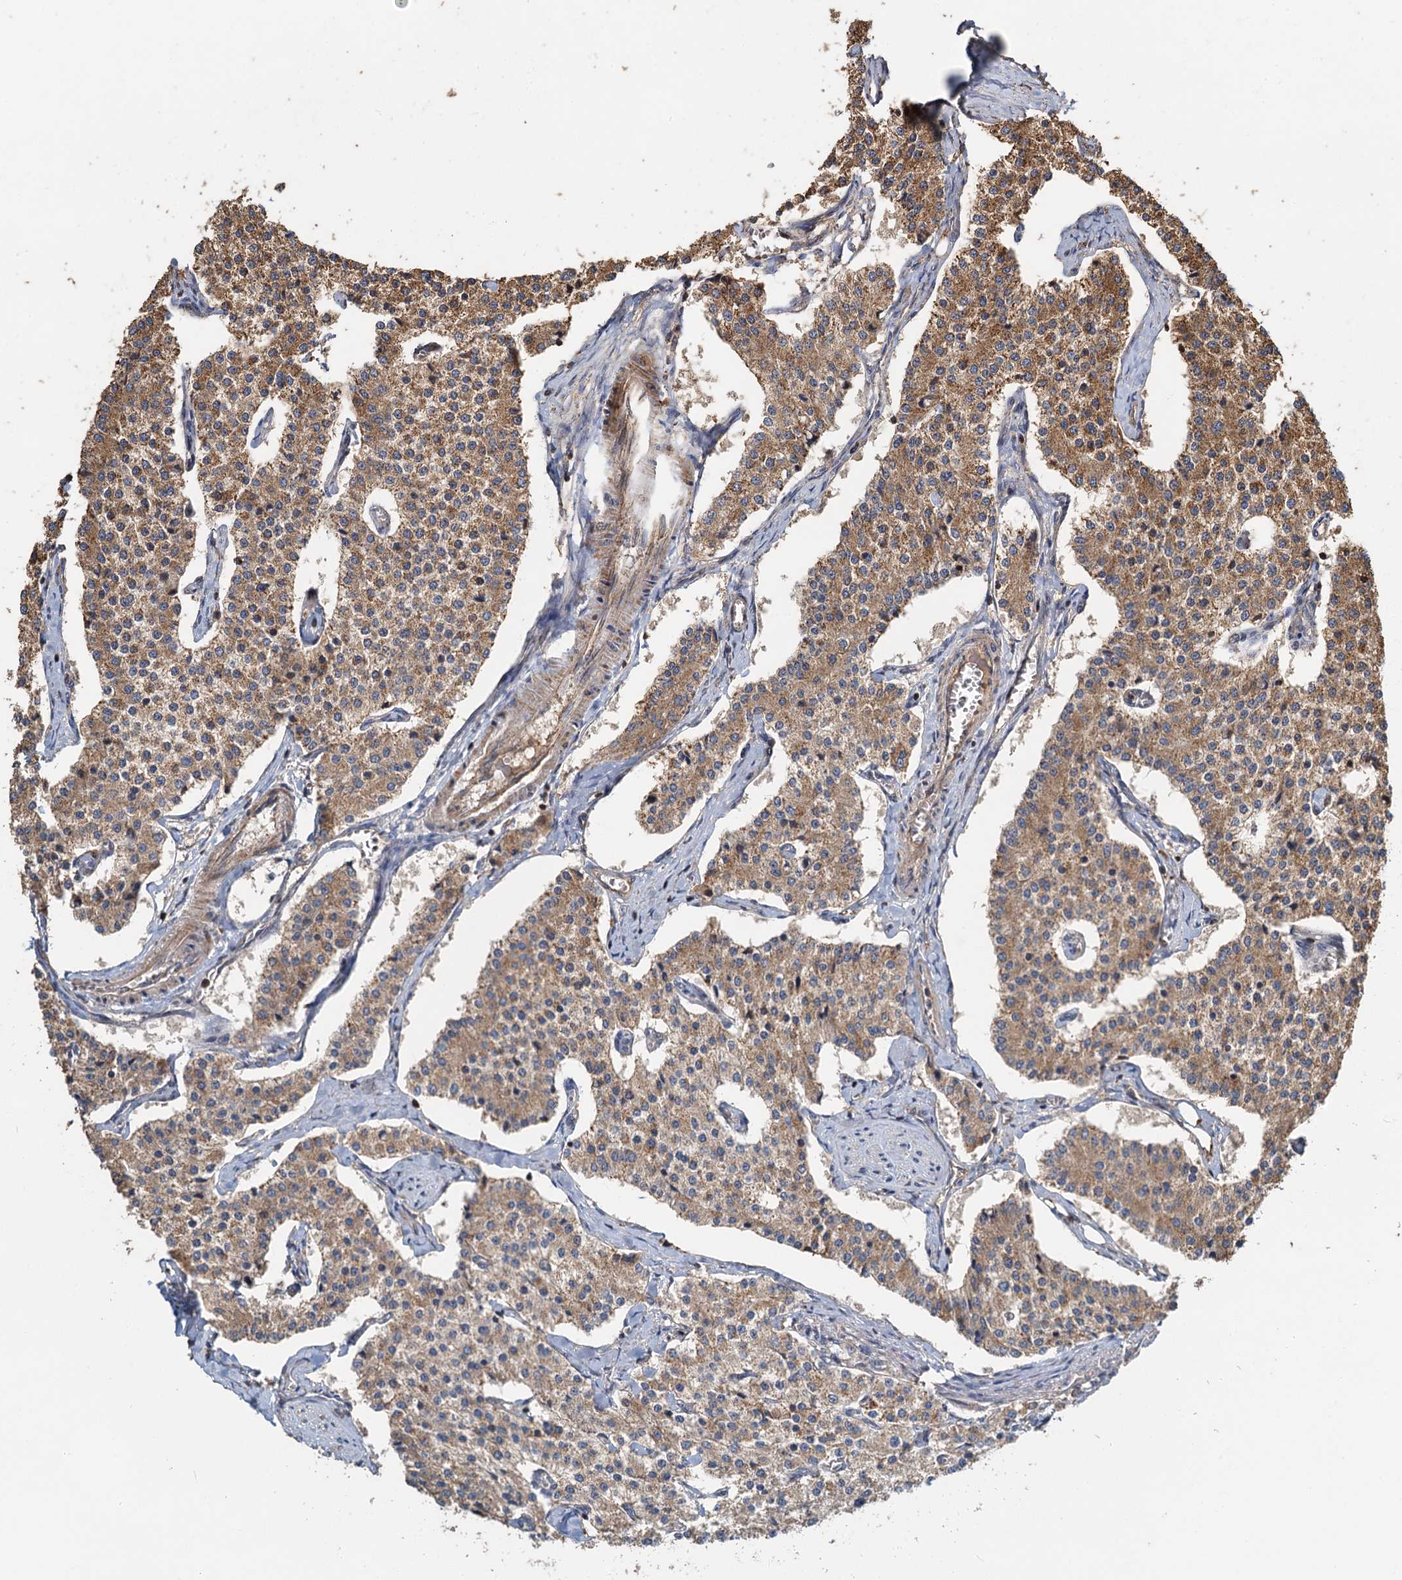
{"staining": {"intensity": "moderate", "quantity": ">75%", "location": "cytoplasmic/membranous"}, "tissue": "carcinoid", "cell_type": "Tumor cells", "image_type": "cancer", "snomed": [{"axis": "morphology", "description": "Carcinoid, malignant, NOS"}, {"axis": "topography", "description": "Colon"}], "caption": "This photomicrograph reveals carcinoid stained with immunohistochemistry to label a protein in brown. The cytoplasmic/membranous of tumor cells show moderate positivity for the protein. Nuclei are counter-stained blue.", "gene": "SDS", "patient": {"sex": "female", "age": 52}}